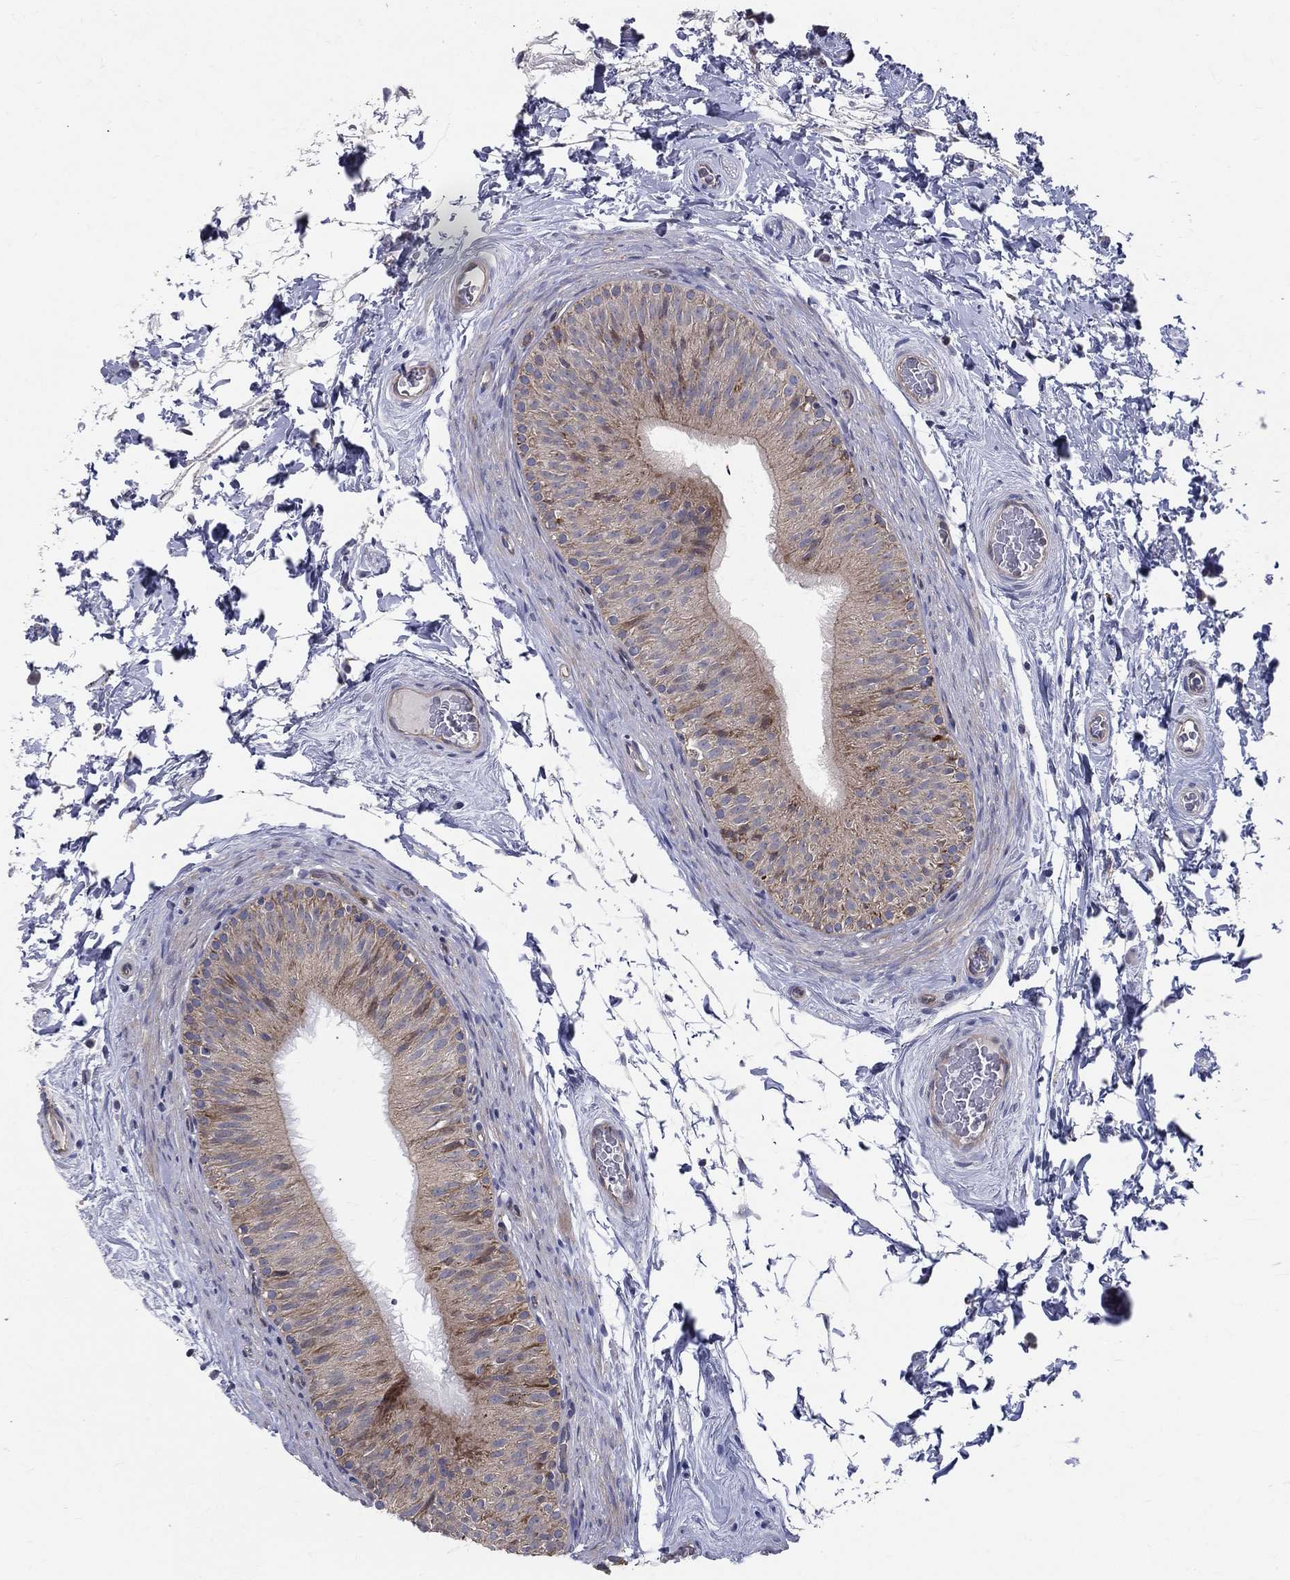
{"staining": {"intensity": "moderate", "quantity": "<25%", "location": "cytoplasmic/membranous"}, "tissue": "epididymis", "cell_type": "Glandular cells", "image_type": "normal", "snomed": [{"axis": "morphology", "description": "Normal tissue, NOS"}, {"axis": "topography", "description": "Epididymis"}], "caption": "Human epididymis stained for a protein (brown) demonstrates moderate cytoplasmic/membranous positive staining in about <25% of glandular cells.", "gene": "POMZP3", "patient": {"sex": "male", "age": 34}}